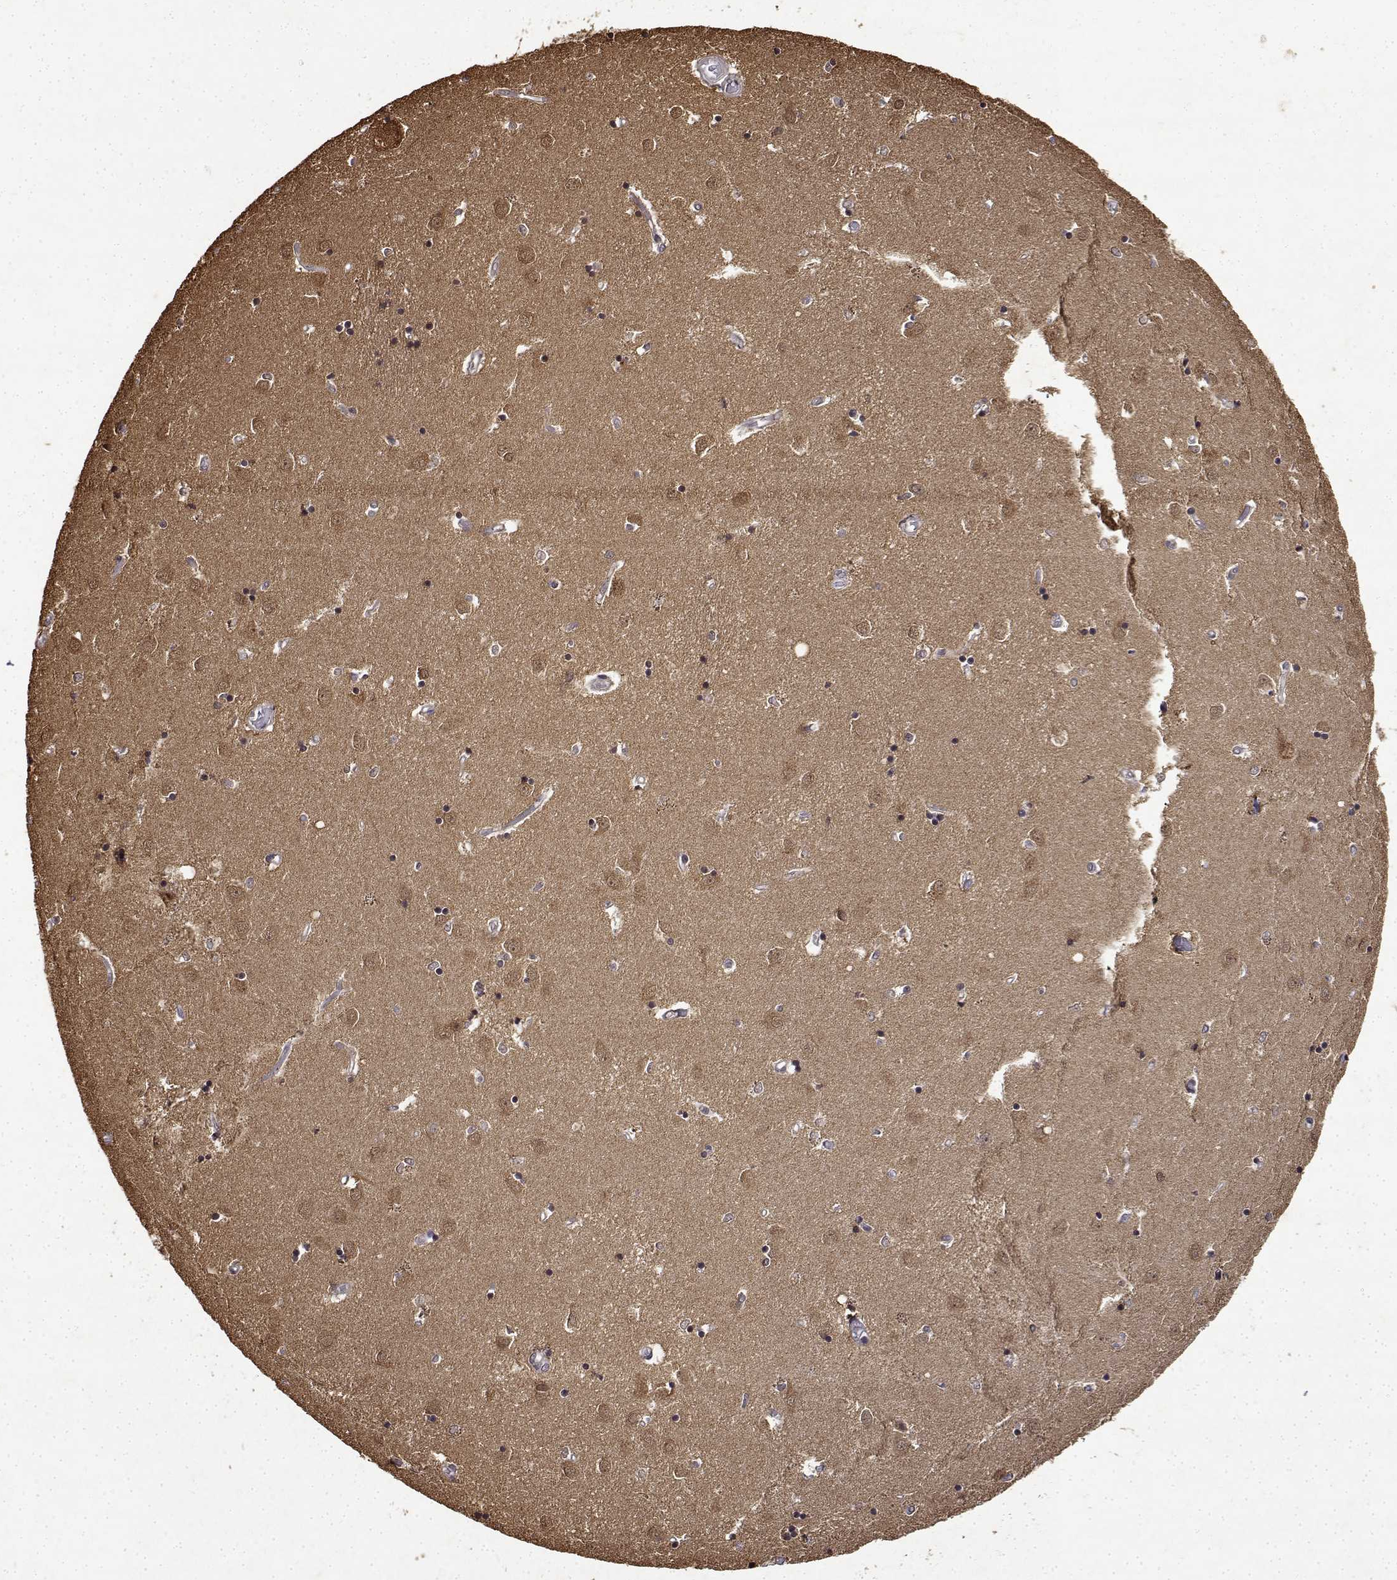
{"staining": {"intensity": "moderate", "quantity": ">75%", "location": "cytoplasmic/membranous"}, "tissue": "caudate", "cell_type": "Glial cells", "image_type": "normal", "snomed": [{"axis": "morphology", "description": "Normal tissue, NOS"}, {"axis": "topography", "description": "Lateral ventricle wall"}], "caption": "Glial cells reveal medium levels of moderate cytoplasmic/membranous expression in approximately >75% of cells in normal caudate. (Stains: DAB in brown, nuclei in blue, Microscopy: brightfield microscopy at high magnification).", "gene": "BDNF", "patient": {"sex": "male", "age": 54}}